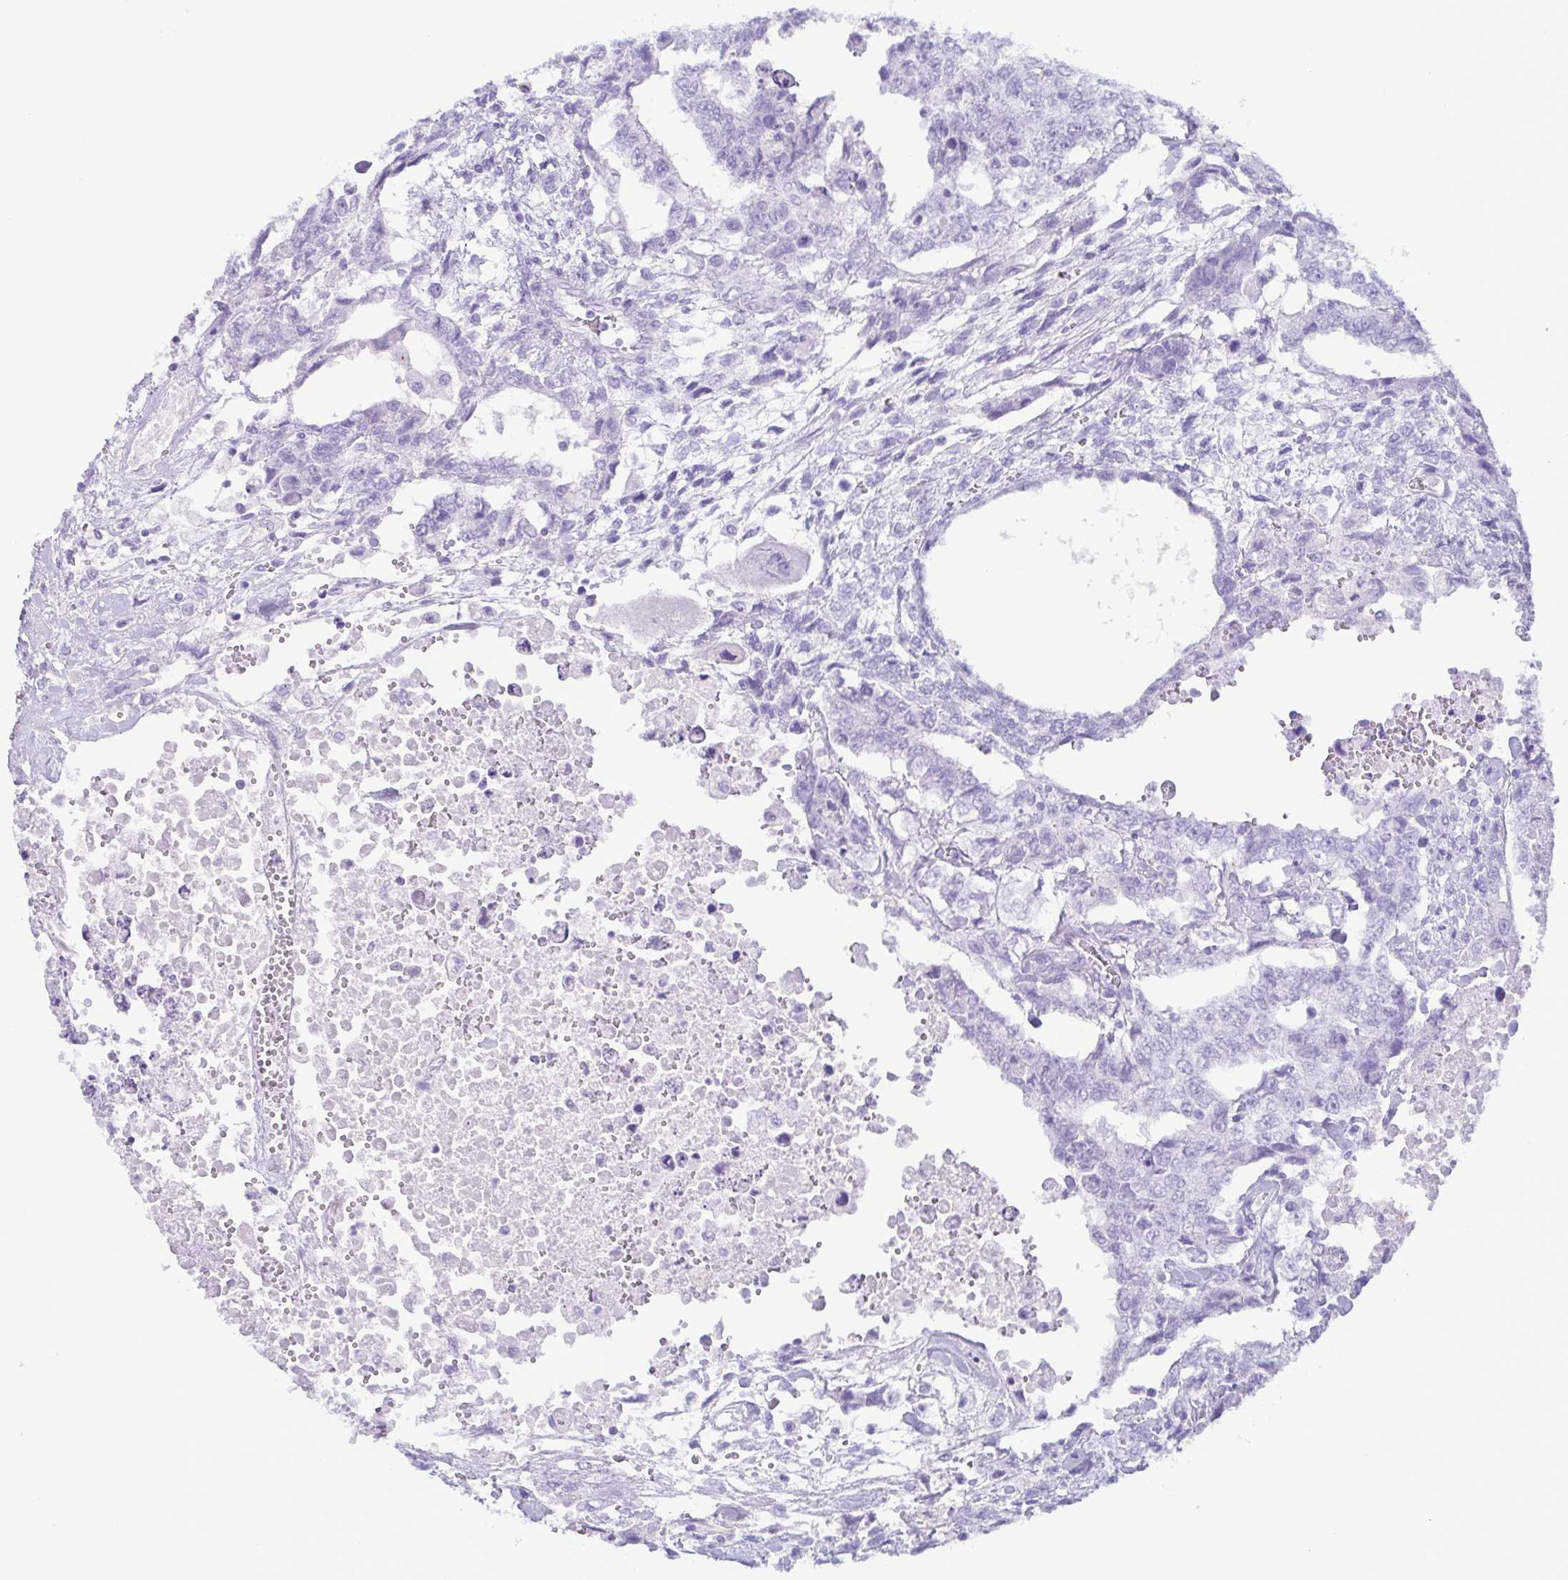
{"staining": {"intensity": "negative", "quantity": "none", "location": "none"}, "tissue": "testis cancer", "cell_type": "Tumor cells", "image_type": "cancer", "snomed": [{"axis": "morphology", "description": "Carcinoma, Embryonal, NOS"}, {"axis": "topography", "description": "Testis"}], "caption": "IHC image of human embryonal carcinoma (testis) stained for a protein (brown), which displays no staining in tumor cells.", "gene": "LTF", "patient": {"sex": "male", "age": 24}}